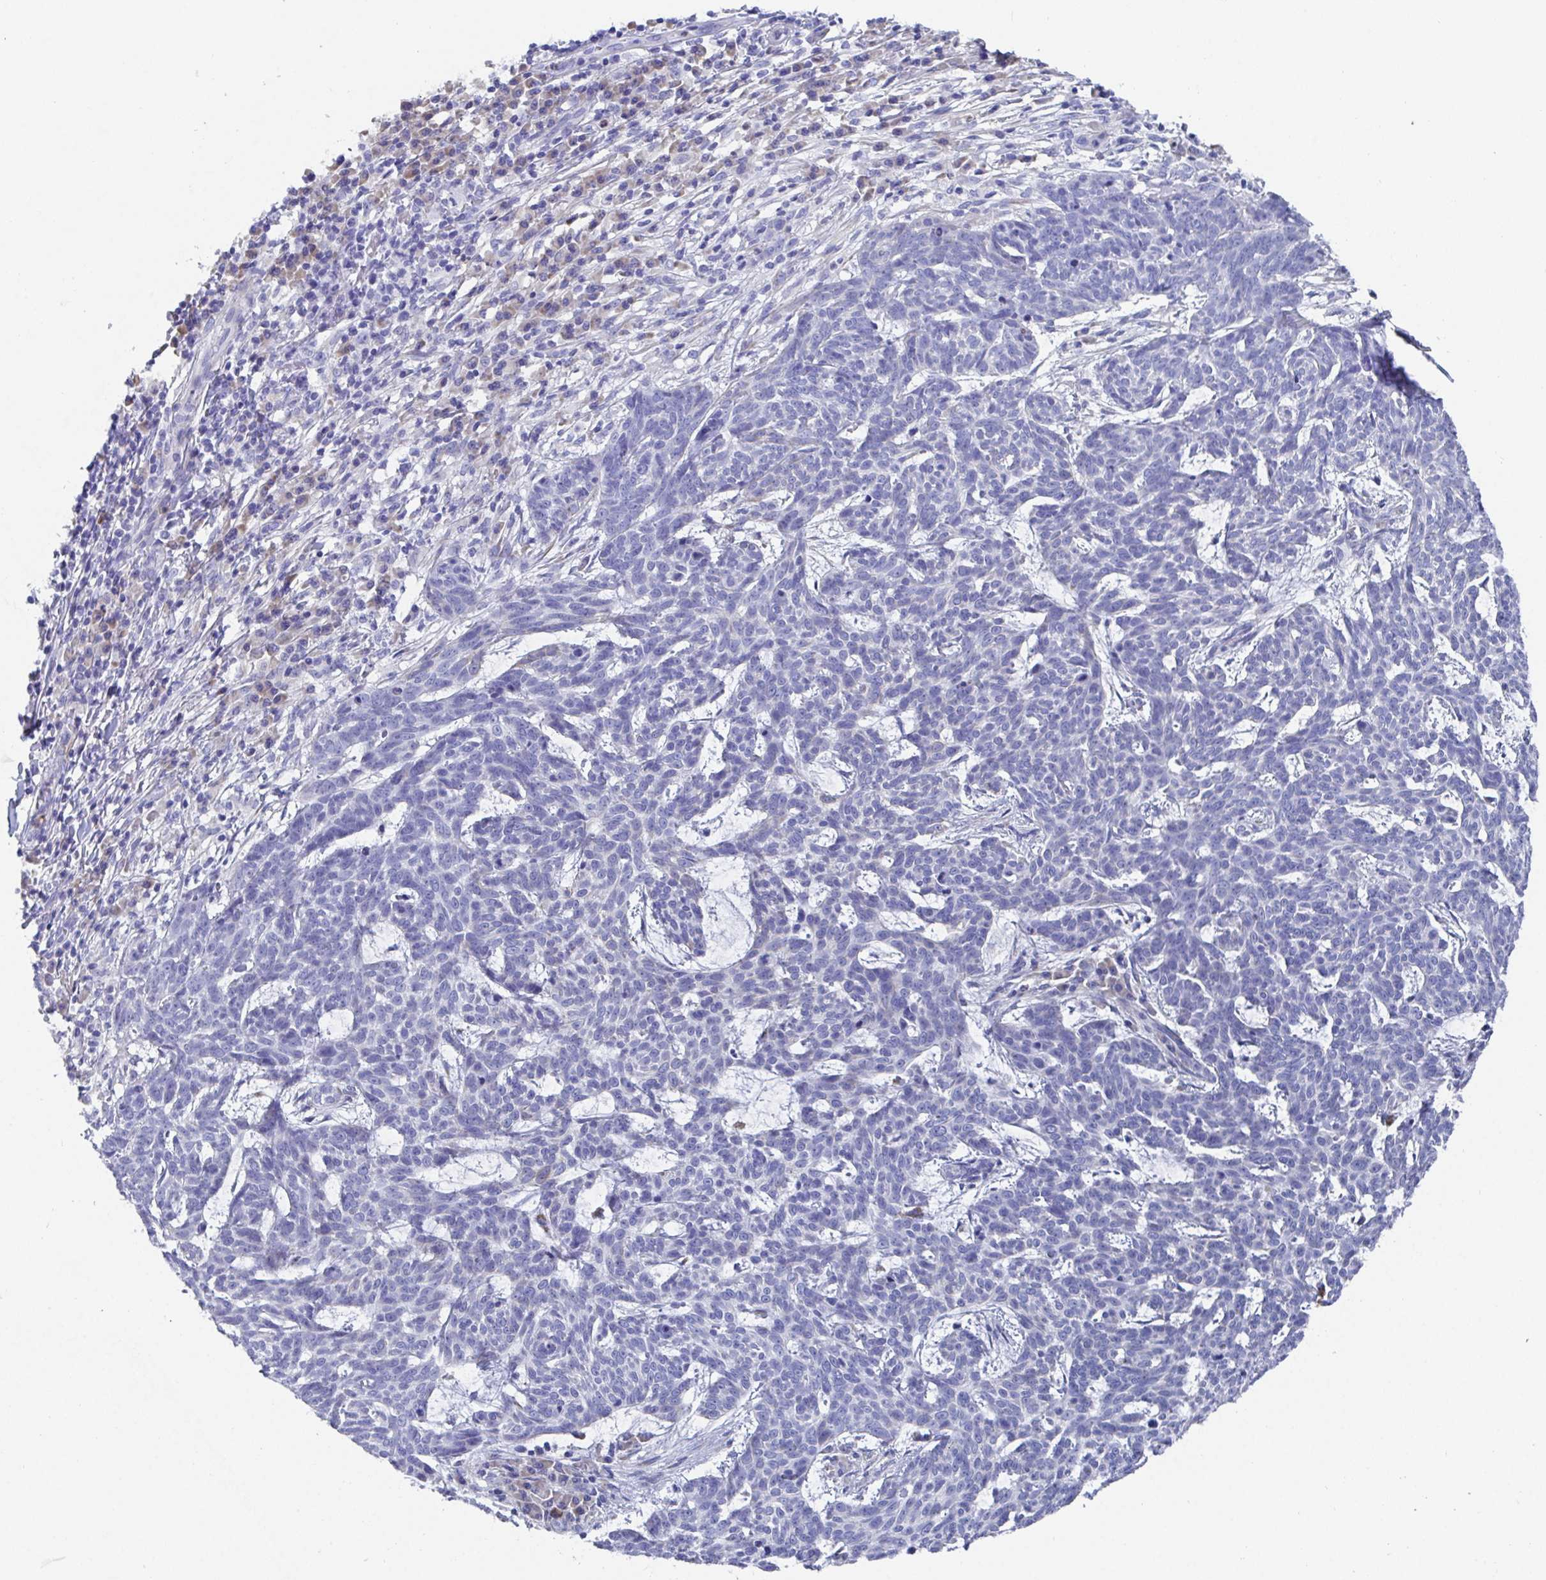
{"staining": {"intensity": "negative", "quantity": "none", "location": "none"}, "tissue": "skin cancer", "cell_type": "Tumor cells", "image_type": "cancer", "snomed": [{"axis": "morphology", "description": "Basal cell carcinoma"}, {"axis": "topography", "description": "Skin"}], "caption": "DAB (3,3'-diaminobenzidine) immunohistochemical staining of skin cancer (basal cell carcinoma) demonstrates no significant positivity in tumor cells.", "gene": "CLDN8", "patient": {"sex": "female", "age": 93}}